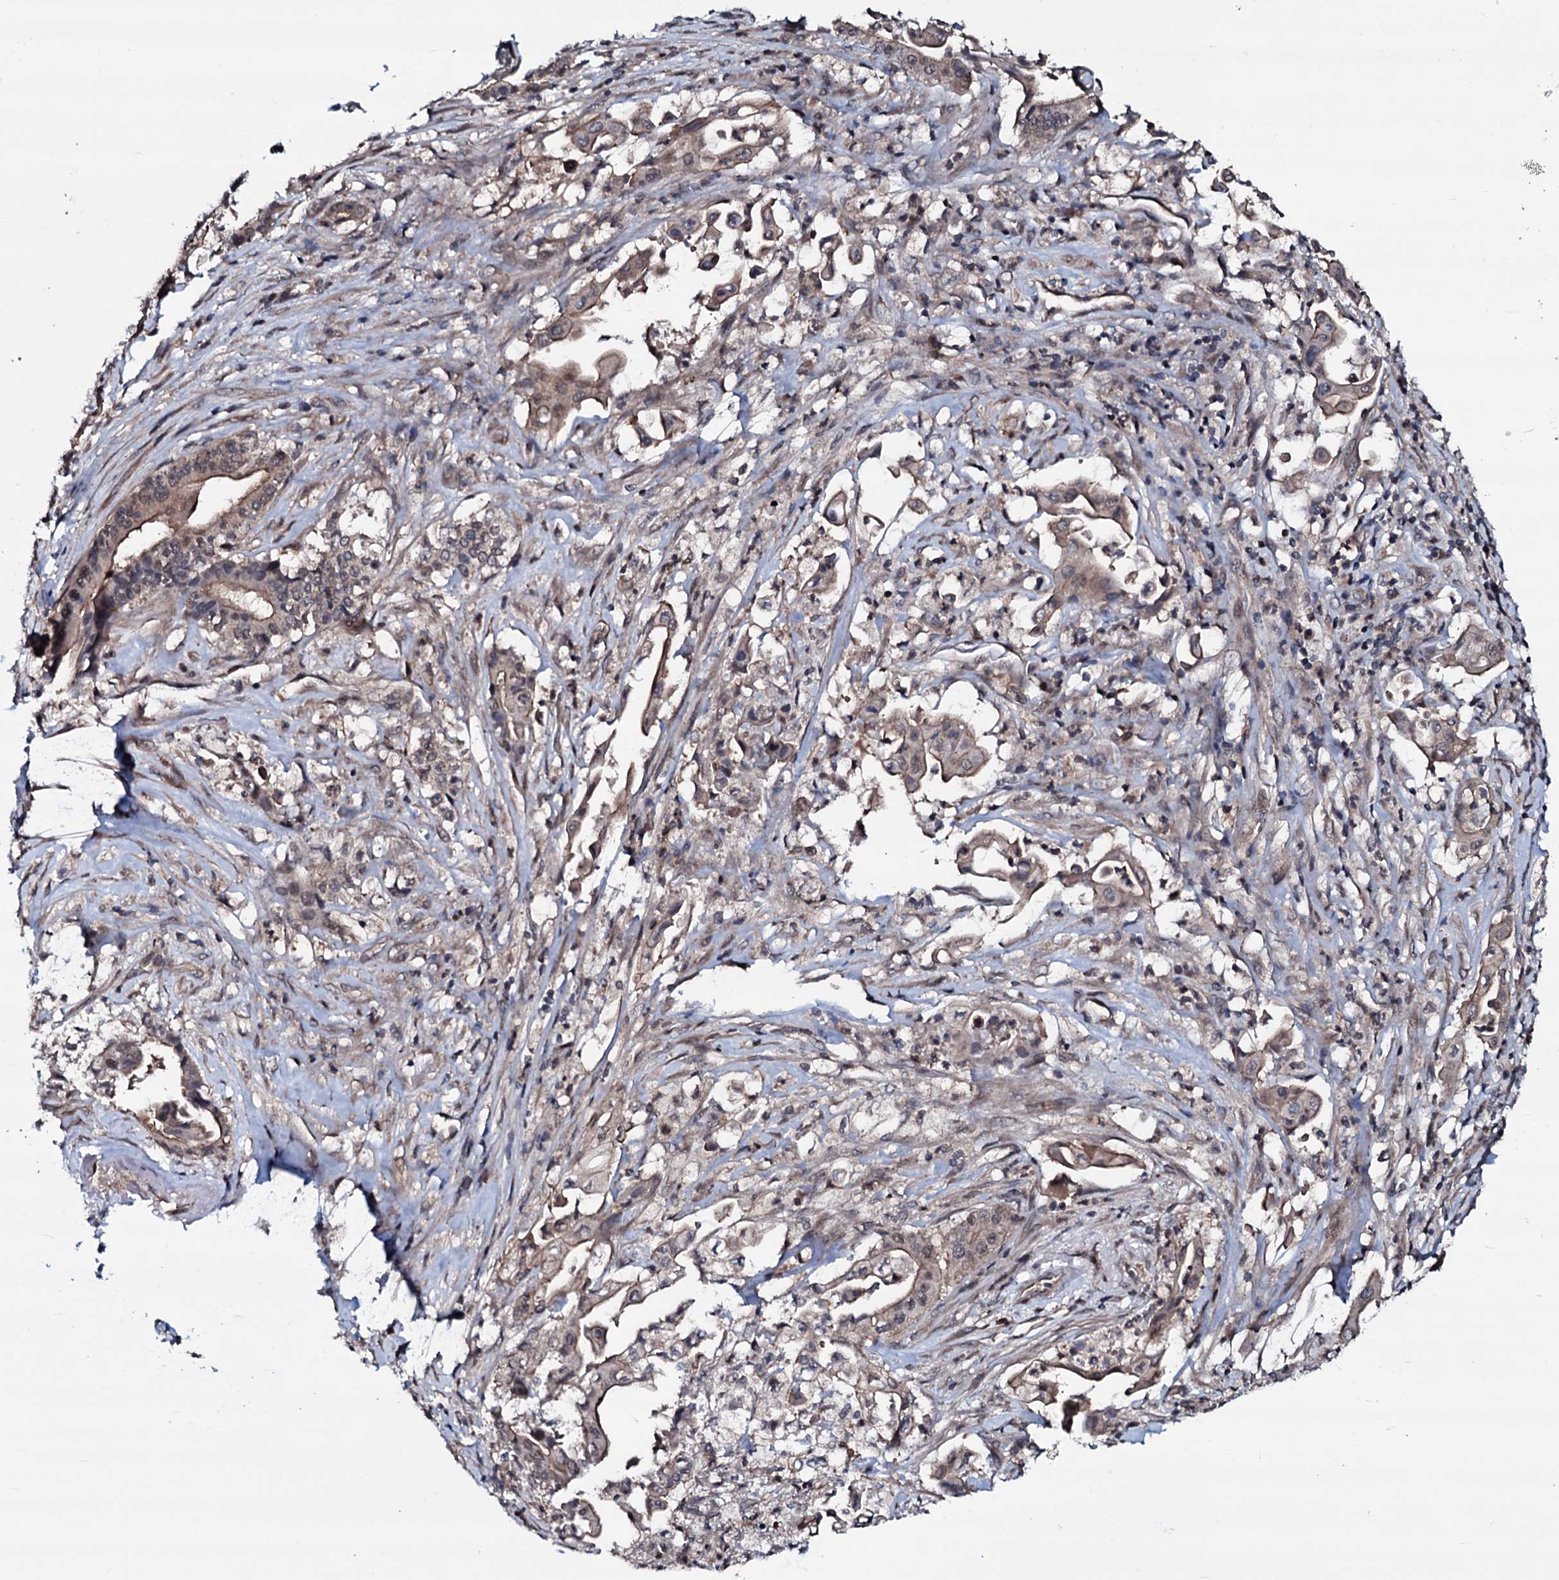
{"staining": {"intensity": "moderate", "quantity": "25%-75%", "location": "cytoplasmic/membranous,nuclear"}, "tissue": "pancreatic cancer", "cell_type": "Tumor cells", "image_type": "cancer", "snomed": [{"axis": "morphology", "description": "Adenocarcinoma, NOS"}, {"axis": "topography", "description": "Pancreas"}], "caption": "Pancreatic cancer (adenocarcinoma) was stained to show a protein in brown. There is medium levels of moderate cytoplasmic/membranous and nuclear expression in about 25%-75% of tumor cells.", "gene": "OGFOD2", "patient": {"sex": "female", "age": 77}}